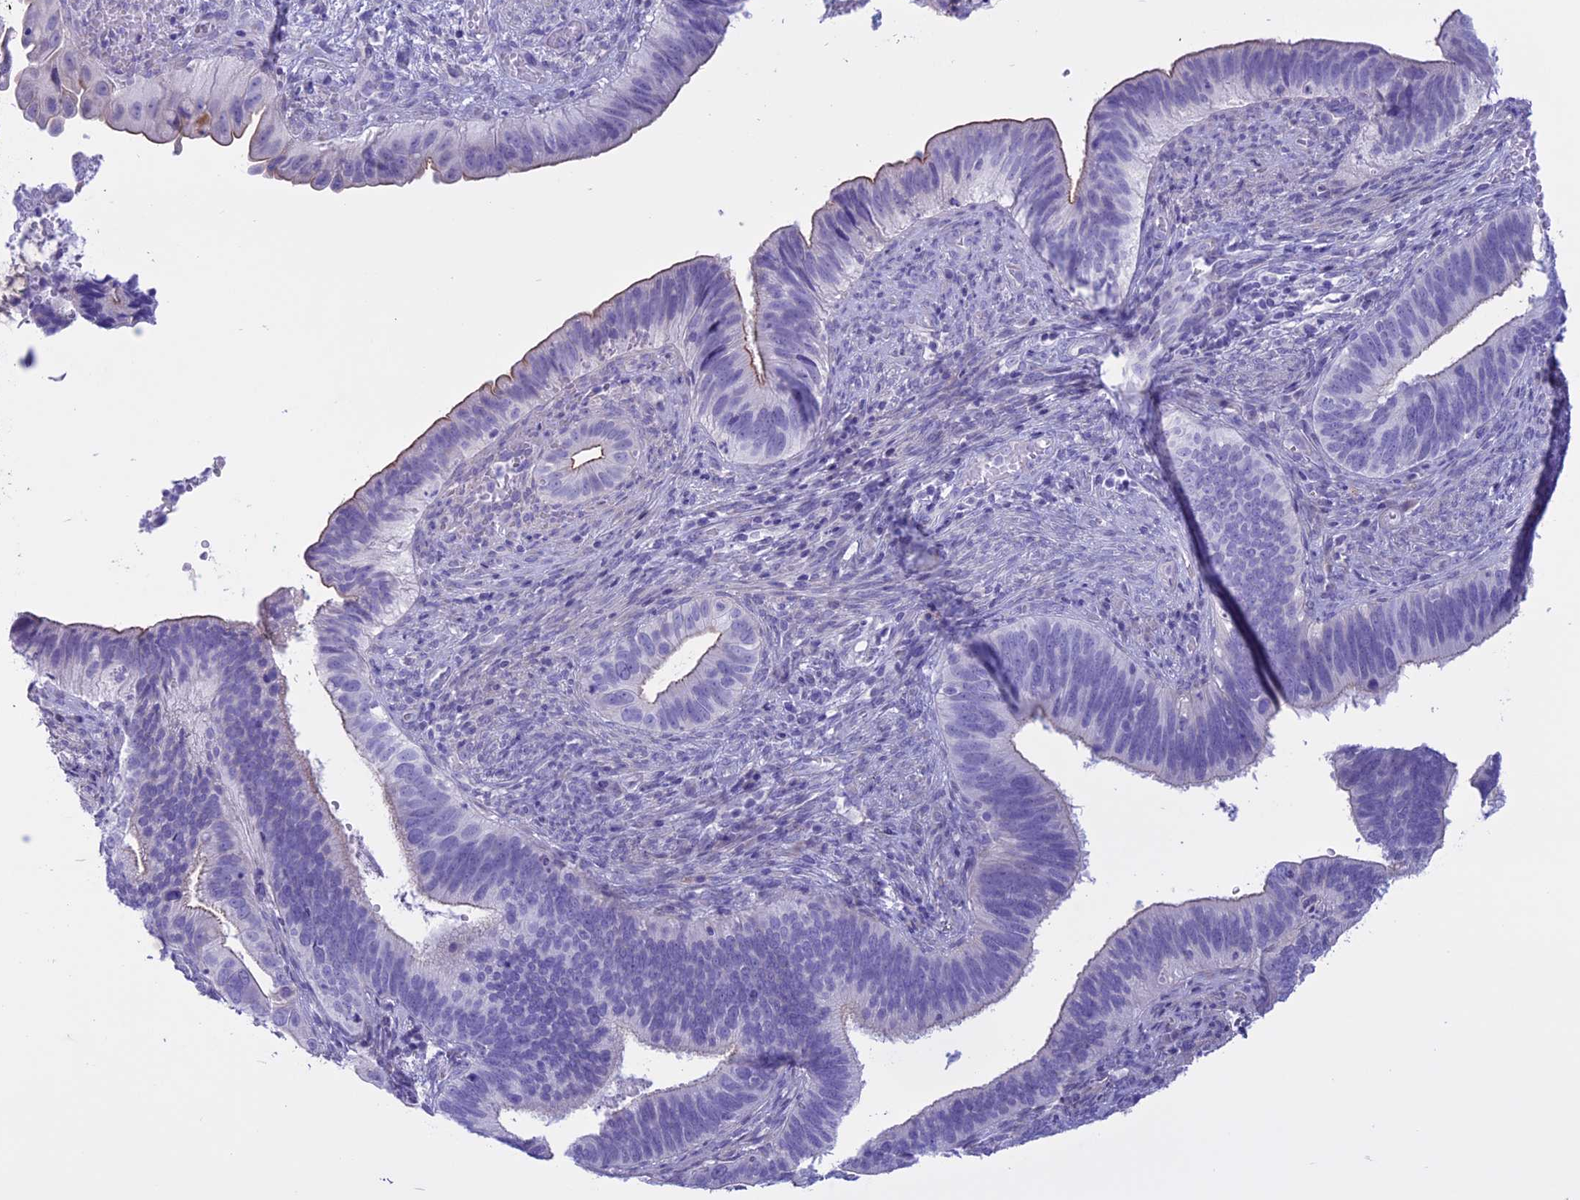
{"staining": {"intensity": "negative", "quantity": "none", "location": "none"}, "tissue": "cervical cancer", "cell_type": "Tumor cells", "image_type": "cancer", "snomed": [{"axis": "morphology", "description": "Adenocarcinoma, NOS"}, {"axis": "topography", "description": "Cervix"}], "caption": "A high-resolution photomicrograph shows immunohistochemistry staining of cervical cancer, which shows no significant expression in tumor cells. Brightfield microscopy of IHC stained with DAB (brown) and hematoxylin (blue), captured at high magnification.", "gene": "SPHKAP", "patient": {"sex": "female", "age": 42}}